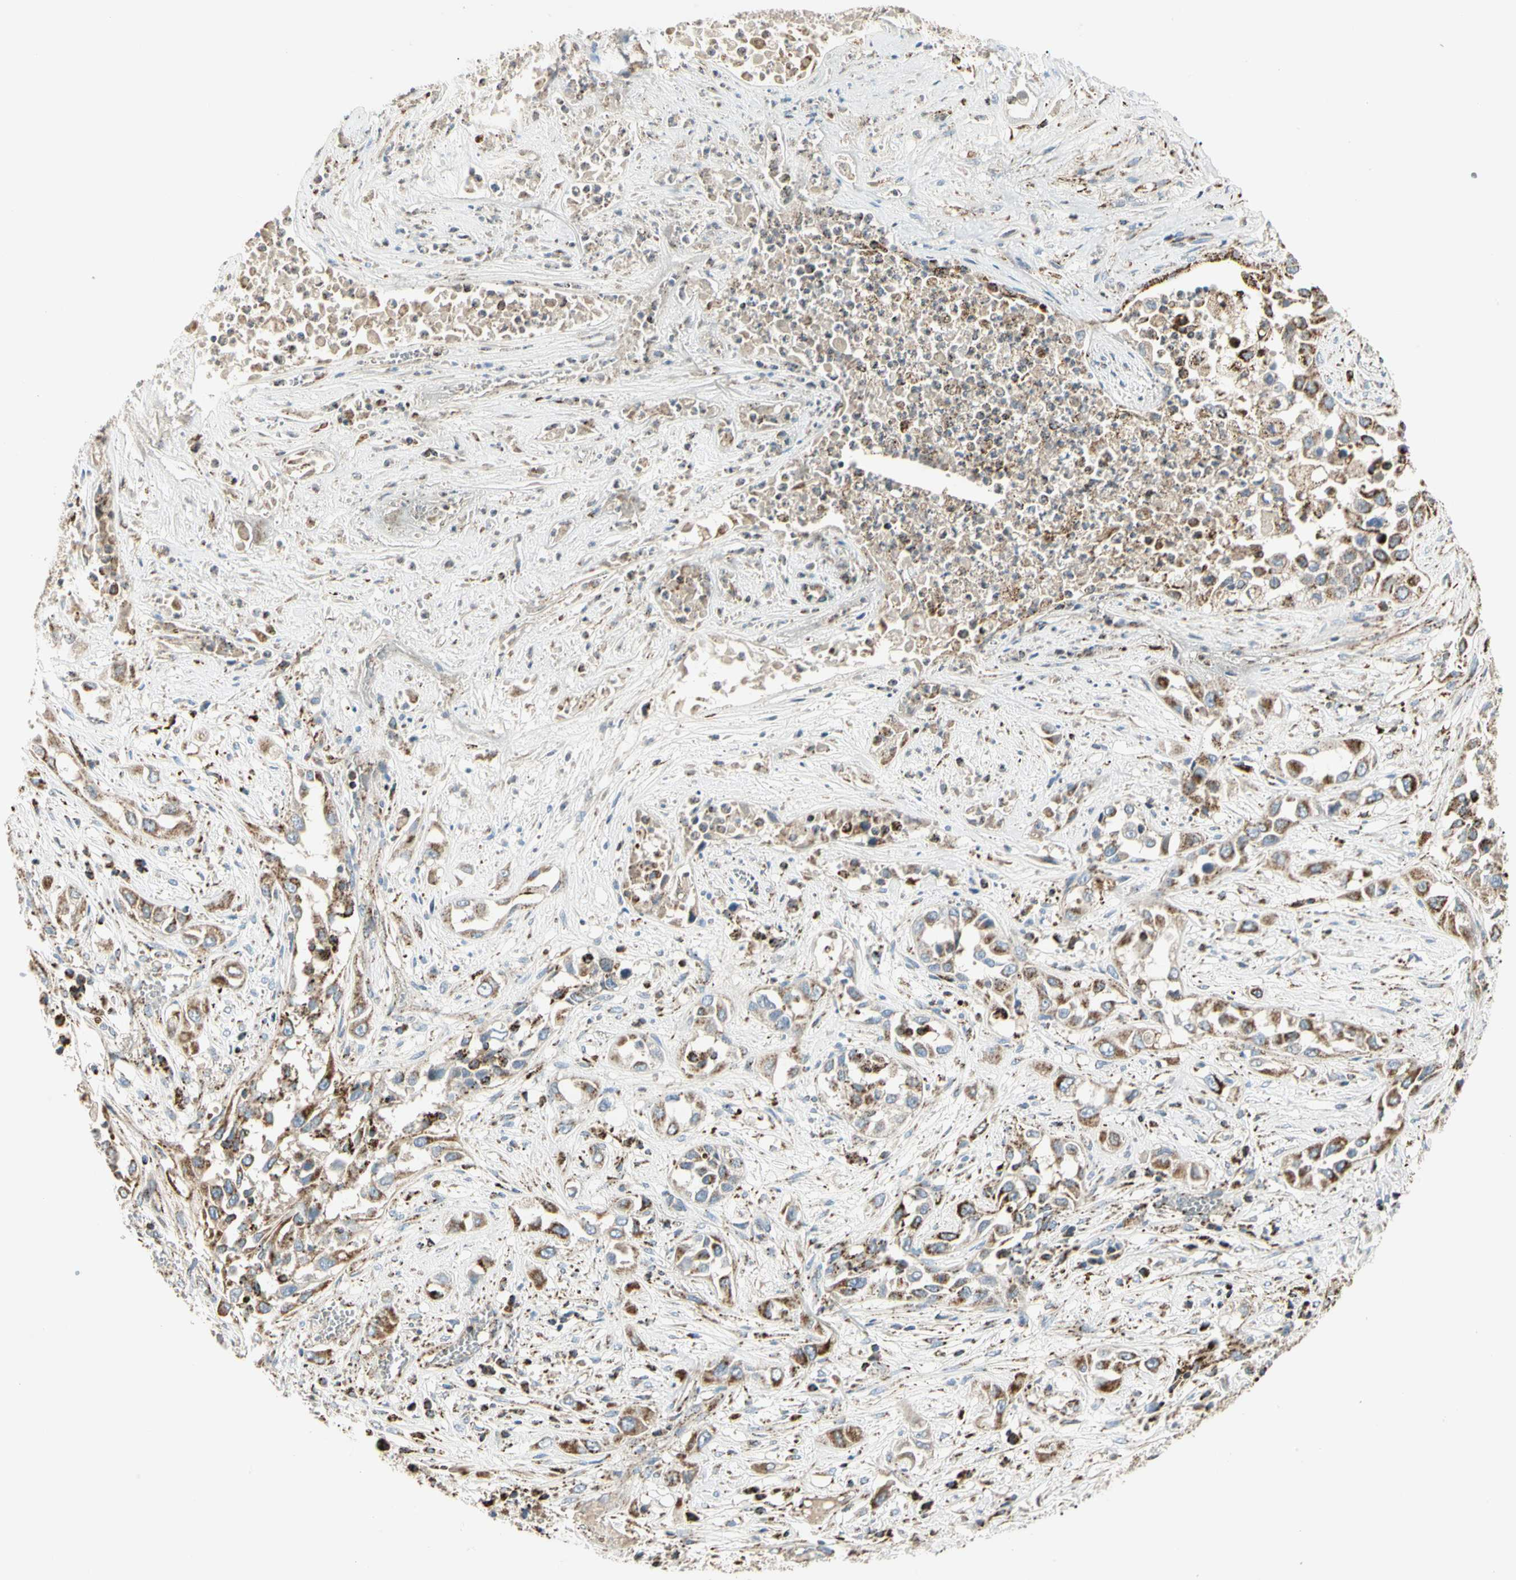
{"staining": {"intensity": "moderate", "quantity": ">75%", "location": "cytoplasmic/membranous"}, "tissue": "lung cancer", "cell_type": "Tumor cells", "image_type": "cancer", "snomed": [{"axis": "morphology", "description": "Squamous cell carcinoma, NOS"}, {"axis": "topography", "description": "Lung"}], "caption": "Brown immunohistochemical staining in lung squamous cell carcinoma shows moderate cytoplasmic/membranous expression in approximately >75% of tumor cells.", "gene": "ME2", "patient": {"sex": "male", "age": 71}}